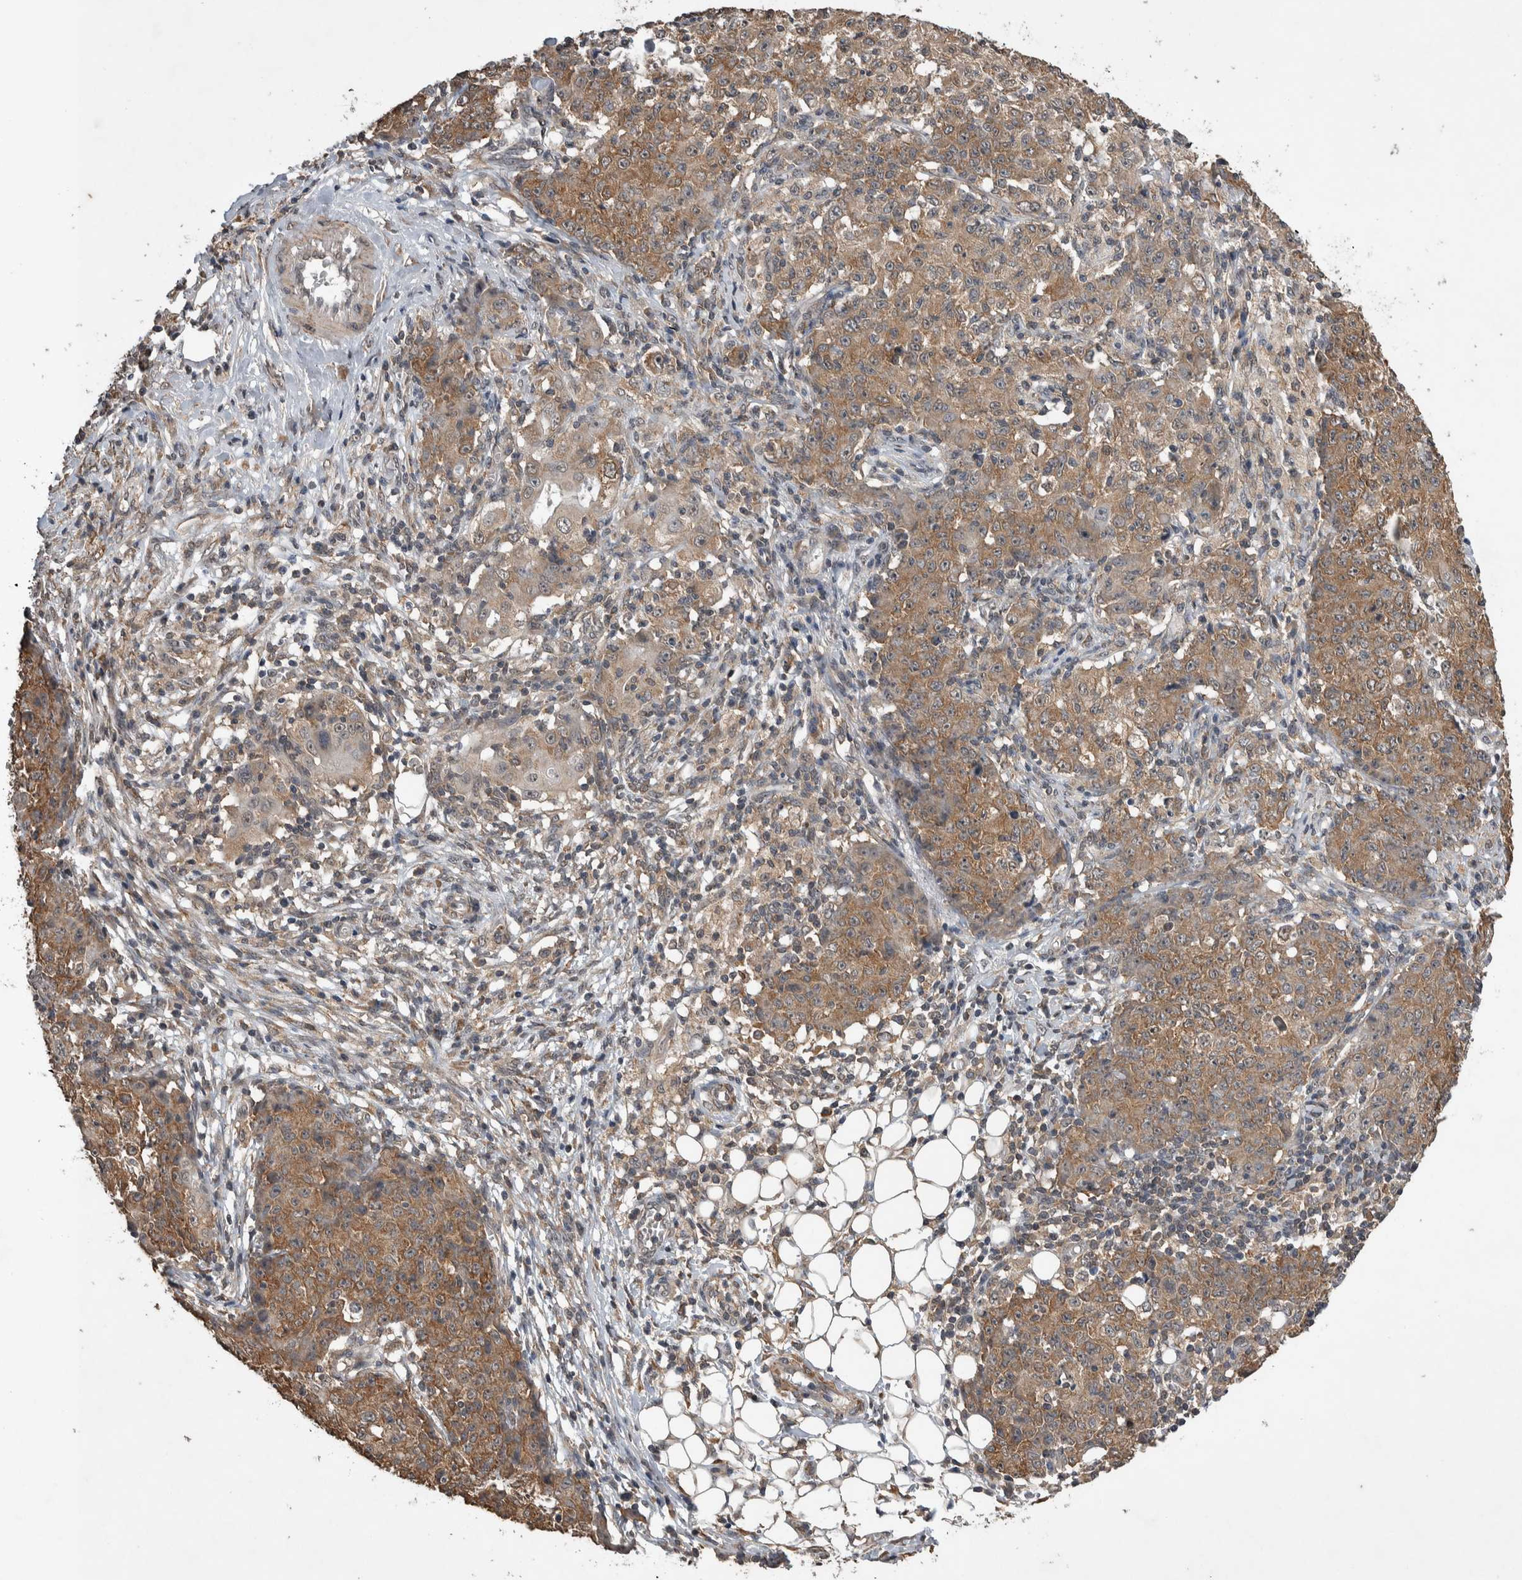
{"staining": {"intensity": "moderate", "quantity": ">75%", "location": "cytoplasmic/membranous"}, "tissue": "ovarian cancer", "cell_type": "Tumor cells", "image_type": "cancer", "snomed": [{"axis": "morphology", "description": "Carcinoma, endometroid"}, {"axis": "topography", "description": "Ovary"}], "caption": "A micrograph of human endometroid carcinoma (ovarian) stained for a protein displays moderate cytoplasmic/membranous brown staining in tumor cells. The staining was performed using DAB, with brown indicating positive protein expression. Nuclei are stained blue with hematoxylin.", "gene": "DVL2", "patient": {"sex": "female", "age": 42}}